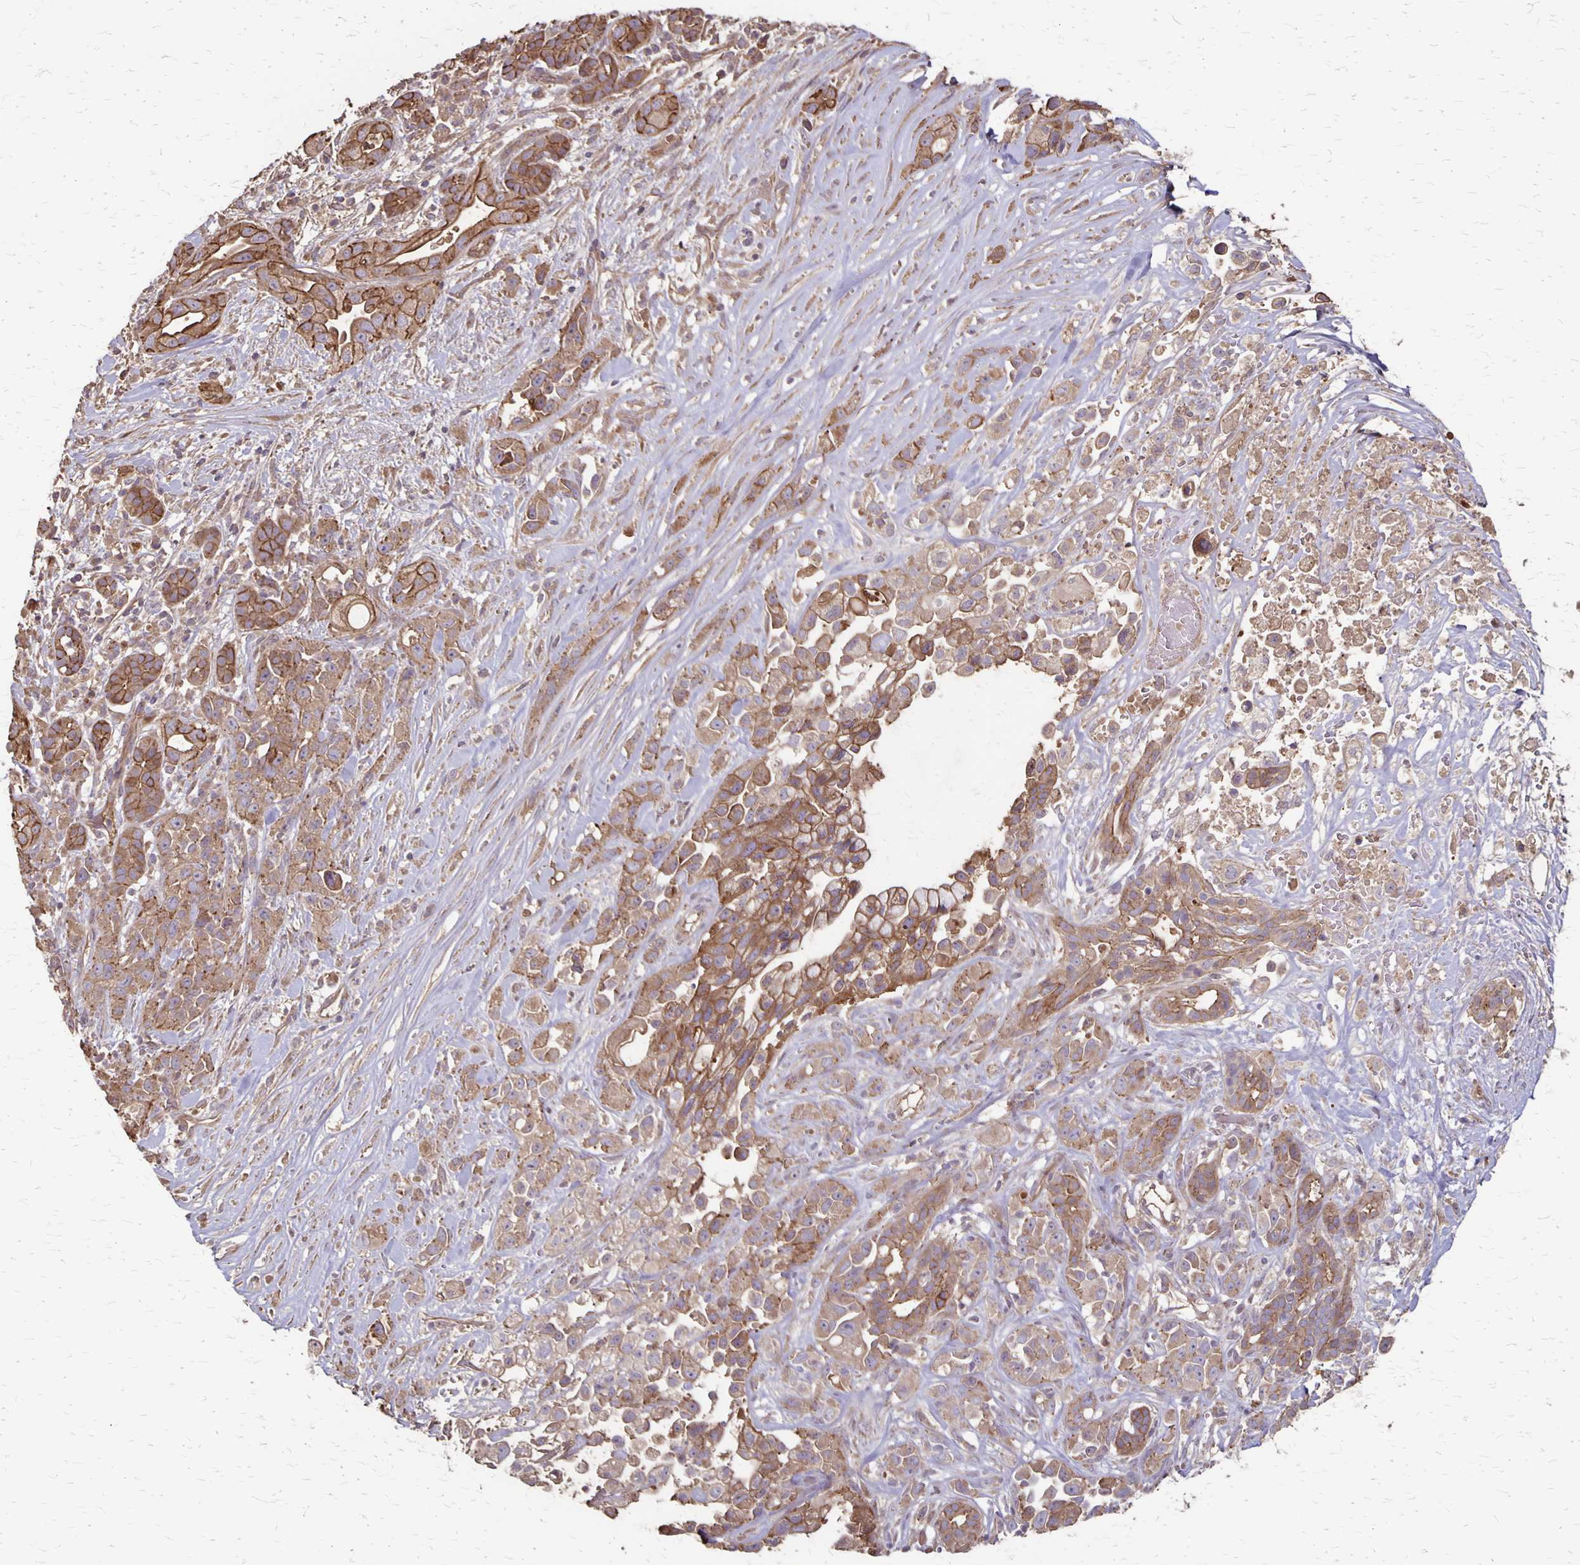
{"staining": {"intensity": "moderate", "quantity": ">75%", "location": "cytoplasmic/membranous"}, "tissue": "pancreatic cancer", "cell_type": "Tumor cells", "image_type": "cancer", "snomed": [{"axis": "morphology", "description": "Adenocarcinoma, NOS"}, {"axis": "topography", "description": "Pancreas"}], "caption": "Protein staining of pancreatic cancer tissue reveals moderate cytoplasmic/membranous expression in about >75% of tumor cells.", "gene": "PROM2", "patient": {"sex": "male", "age": 44}}